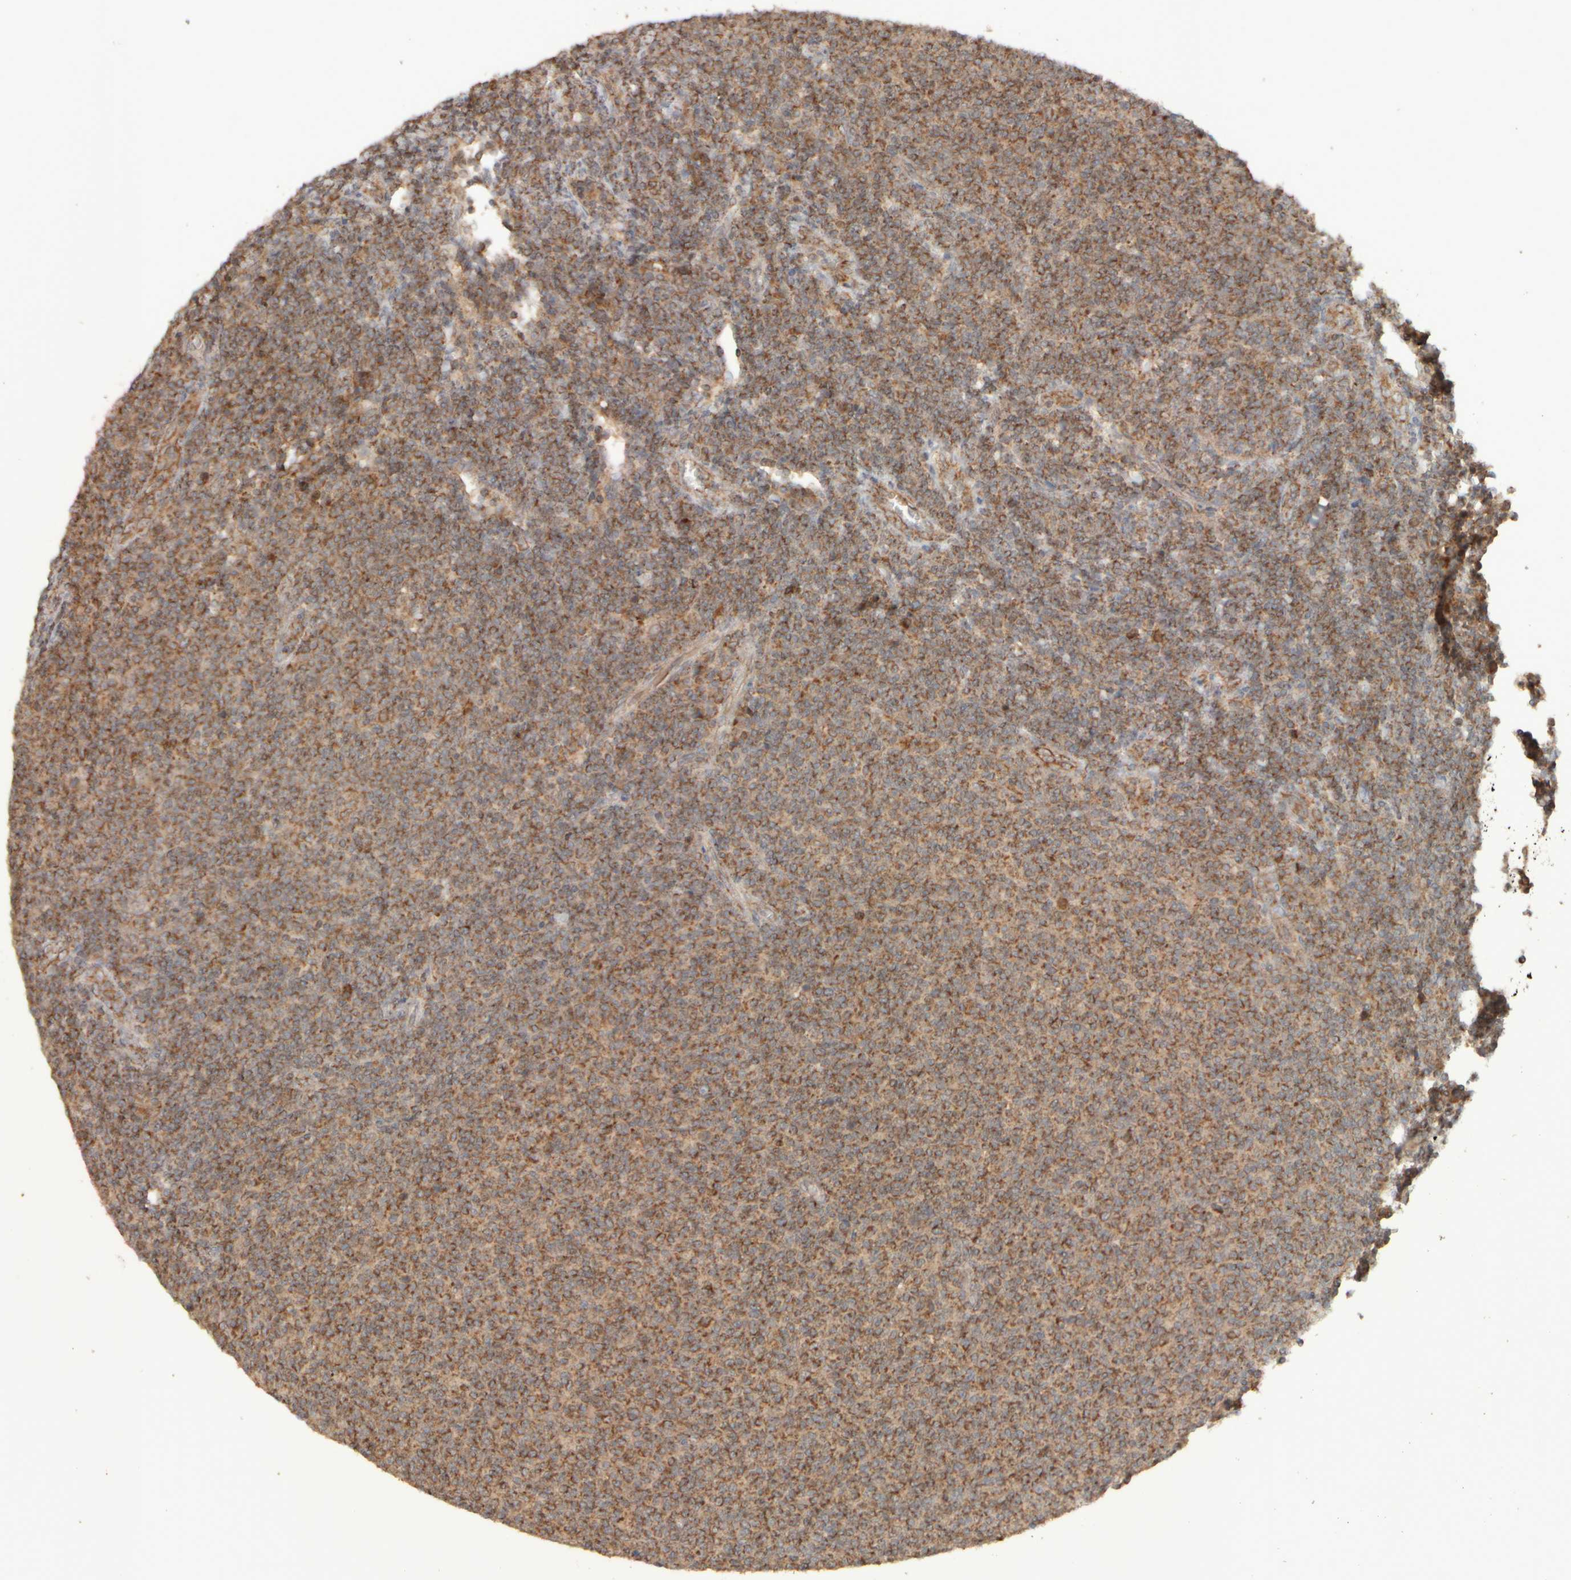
{"staining": {"intensity": "strong", "quantity": ">75%", "location": "cytoplasmic/membranous"}, "tissue": "lymphoma", "cell_type": "Tumor cells", "image_type": "cancer", "snomed": [{"axis": "morphology", "description": "Malignant lymphoma, non-Hodgkin's type, Low grade"}, {"axis": "topography", "description": "Lymph node"}], "caption": "The photomicrograph displays immunohistochemical staining of lymphoma. There is strong cytoplasmic/membranous staining is appreciated in about >75% of tumor cells.", "gene": "EIF2B3", "patient": {"sex": "male", "age": 66}}